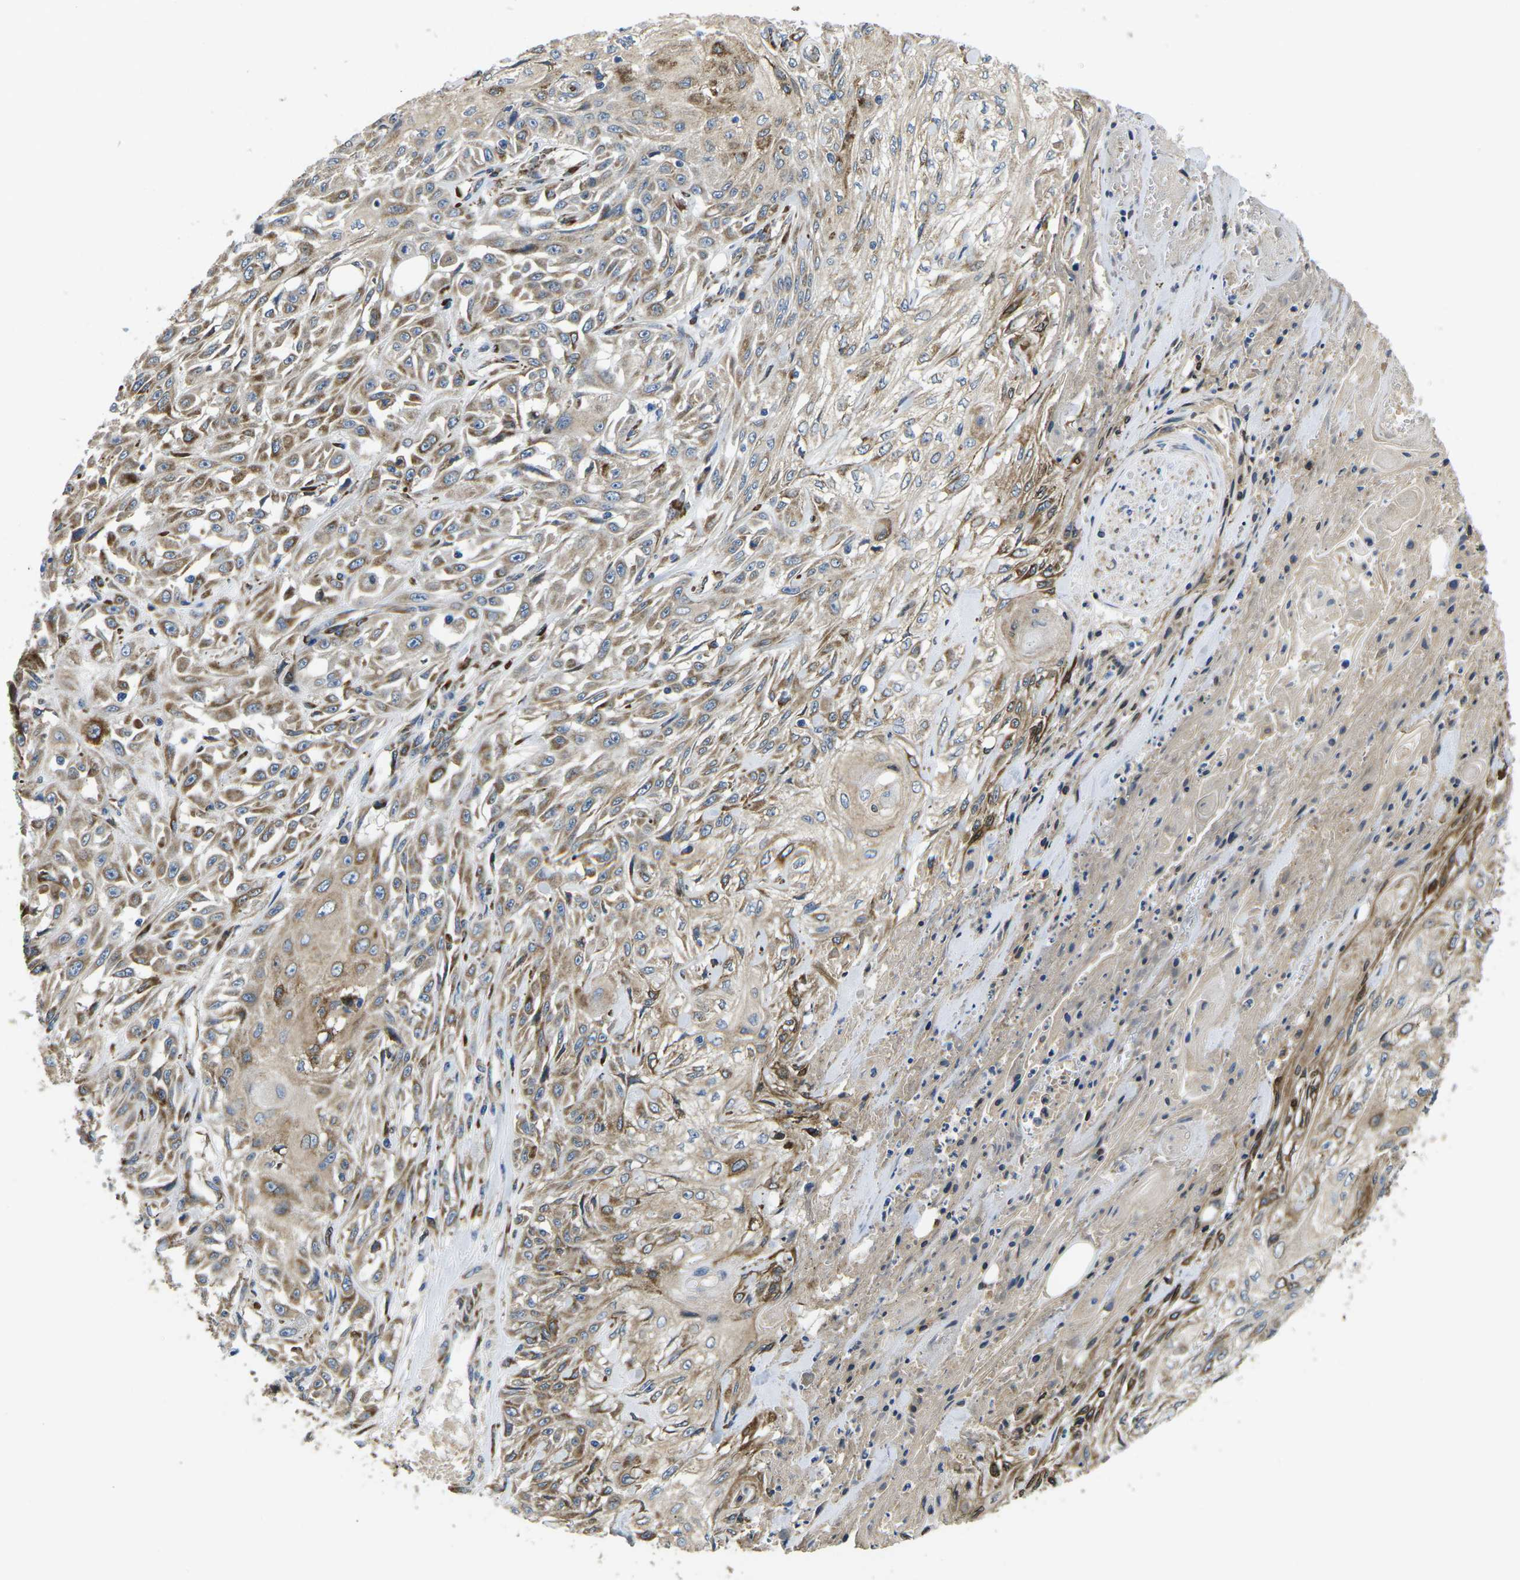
{"staining": {"intensity": "moderate", "quantity": ">75%", "location": "cytoplasmic/membranous"}, "tissue": "skin cancer", "cell_type": "Tumor cells", "image_type": "cancer", "snomed": [{"axis": "morphology", "description": "Squamous cell carcinoma, NOS"}, {"axis": "morphology", "description": "Squamous cell carcinoma, metastatic, NOS"}, {"axis": "topography", "description": "Skin"}, {"axis": "topography", "description": "Lymph node"}], "caption": "Protein expression analysis of skin squamous cell carcinoma displays moderate cytoplasmic/membranous positivity in about >75% of tumor cells.", "gene": "PDZD8", "patient": {"sex": "male", "age": 75}}